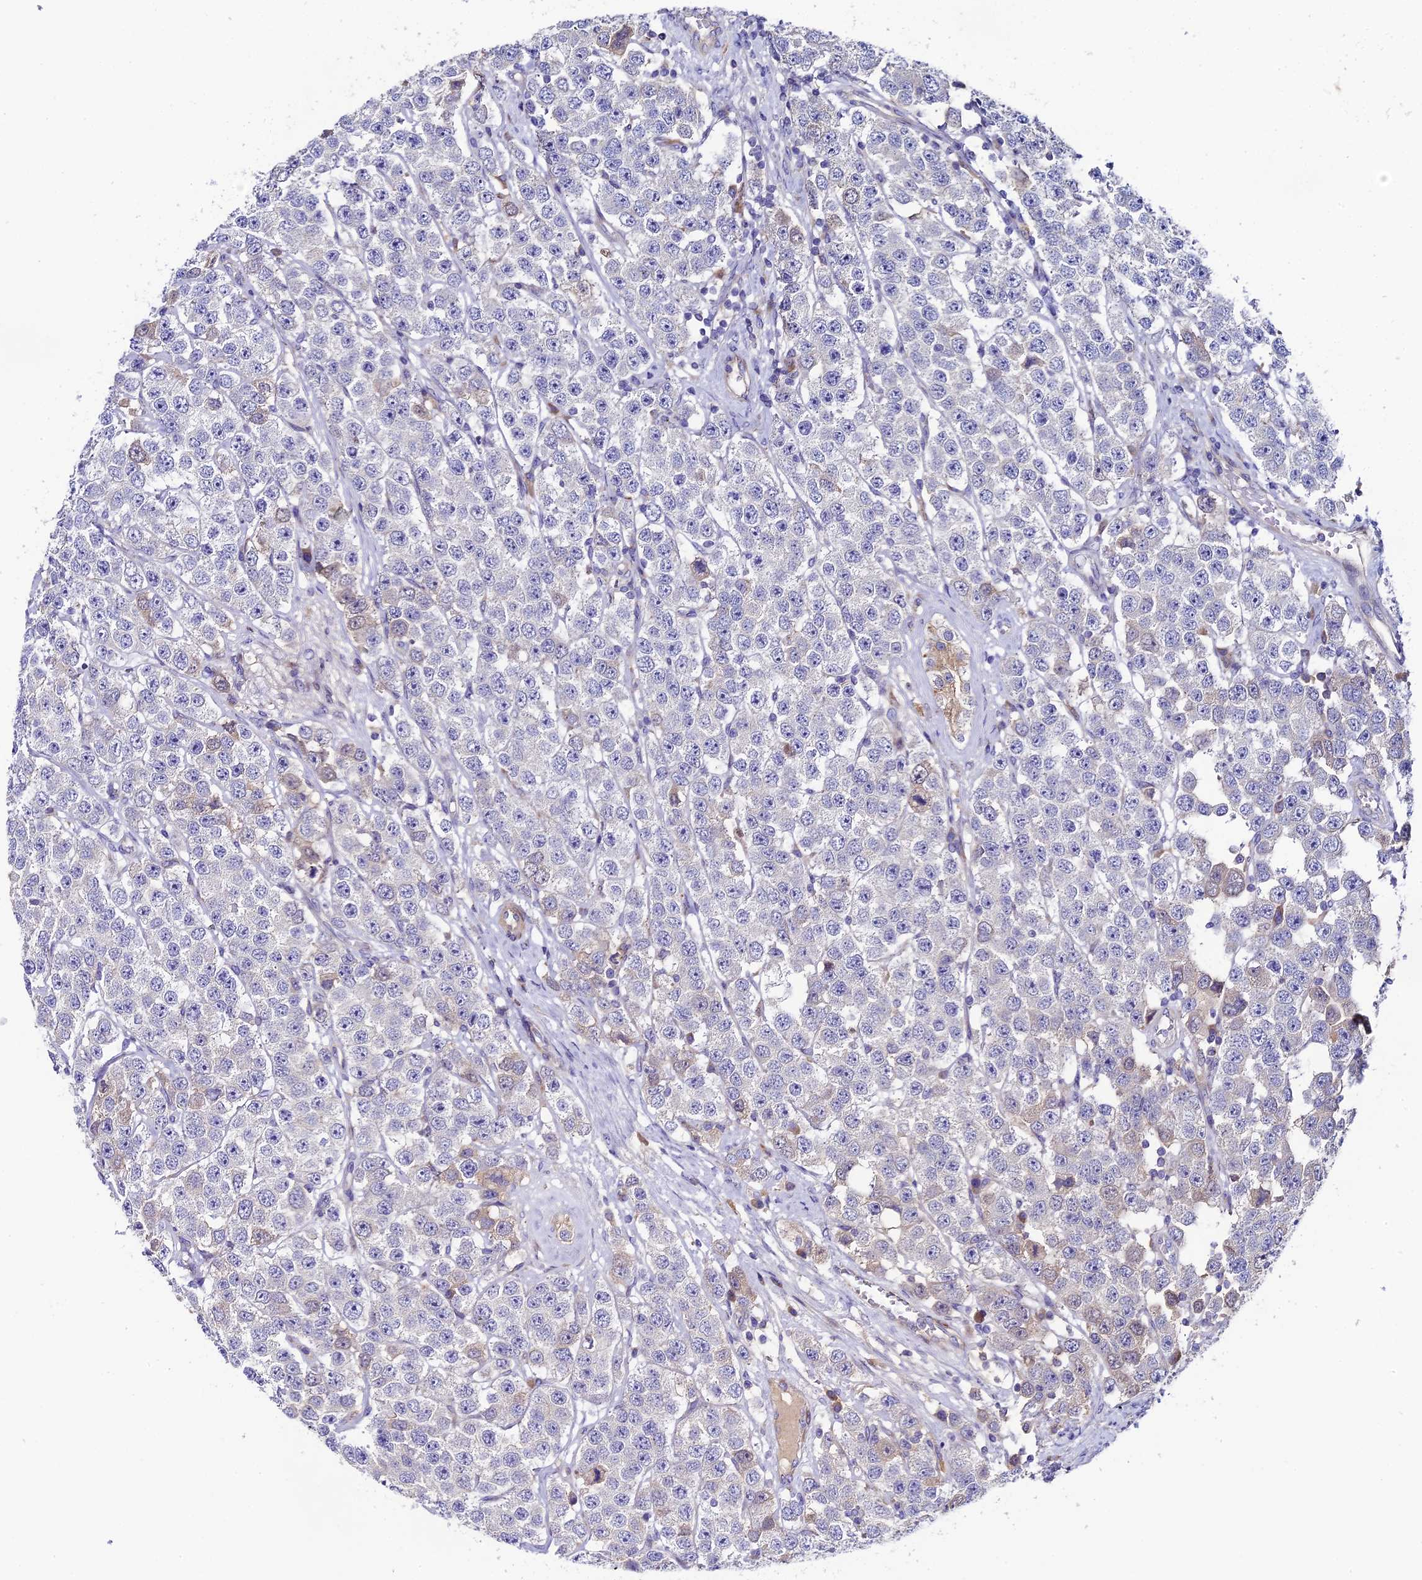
{"staining": {"intensity": "negative", "quantity": "none", "location": "none"}, "tissue": "testis cancer", "cell_type": "Tumor cells", "image_type": "cancer", "snomed": [{"axis": "morphology", "description": "Seminoma, NOS"}, {"axis": "topography", "description": "Testis"}], "caption": "Immunohistochemistry histopathology image of neoplastic tissue: testis cancer stained with DAB (3,3'-diaminobenzidine) shows no significant protein positivity in tumor cells.", "gene": "PIGU", "patient": {"sex": "male", "age": 28}}